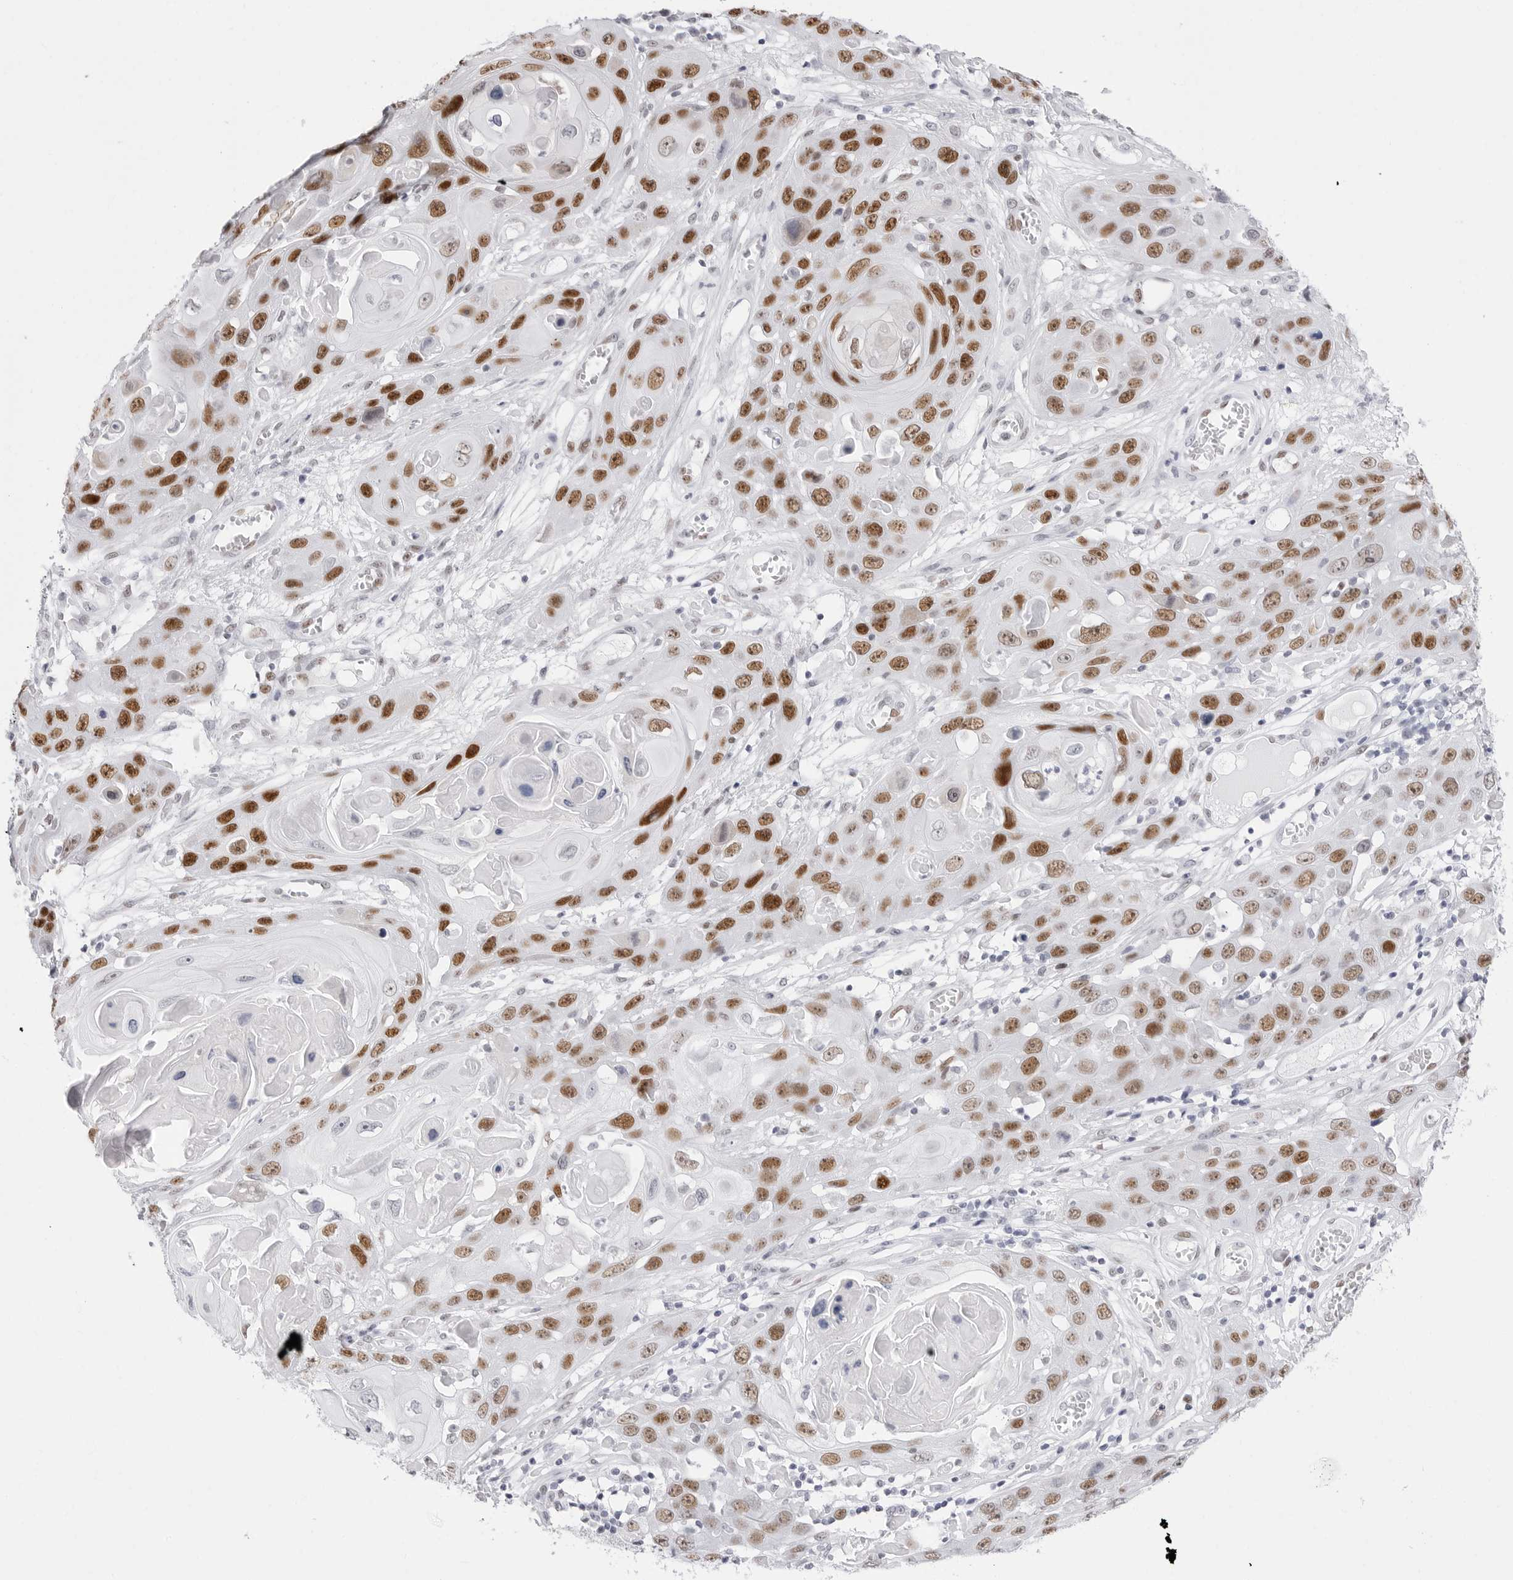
{"staining": {"intensity": "strong", "quantity": ">75%", "location": "nuclear"}, "tissue": "skin cancer", "cell_type": "Tumor cells", "image_type": "cancer", "snomed": [{"axis": "morphology", "description": "Squamous cell carcinoma, NOS"}, {"axis": "topography", "description": "Skin"}], "caption": "The immunohistochemical stain labels strong nuclear positivity in tumor cells of squamous cell carcinoma (skin) tissue.", "gene": "NASP", "patient": {"sex": "male", "age": 55}}